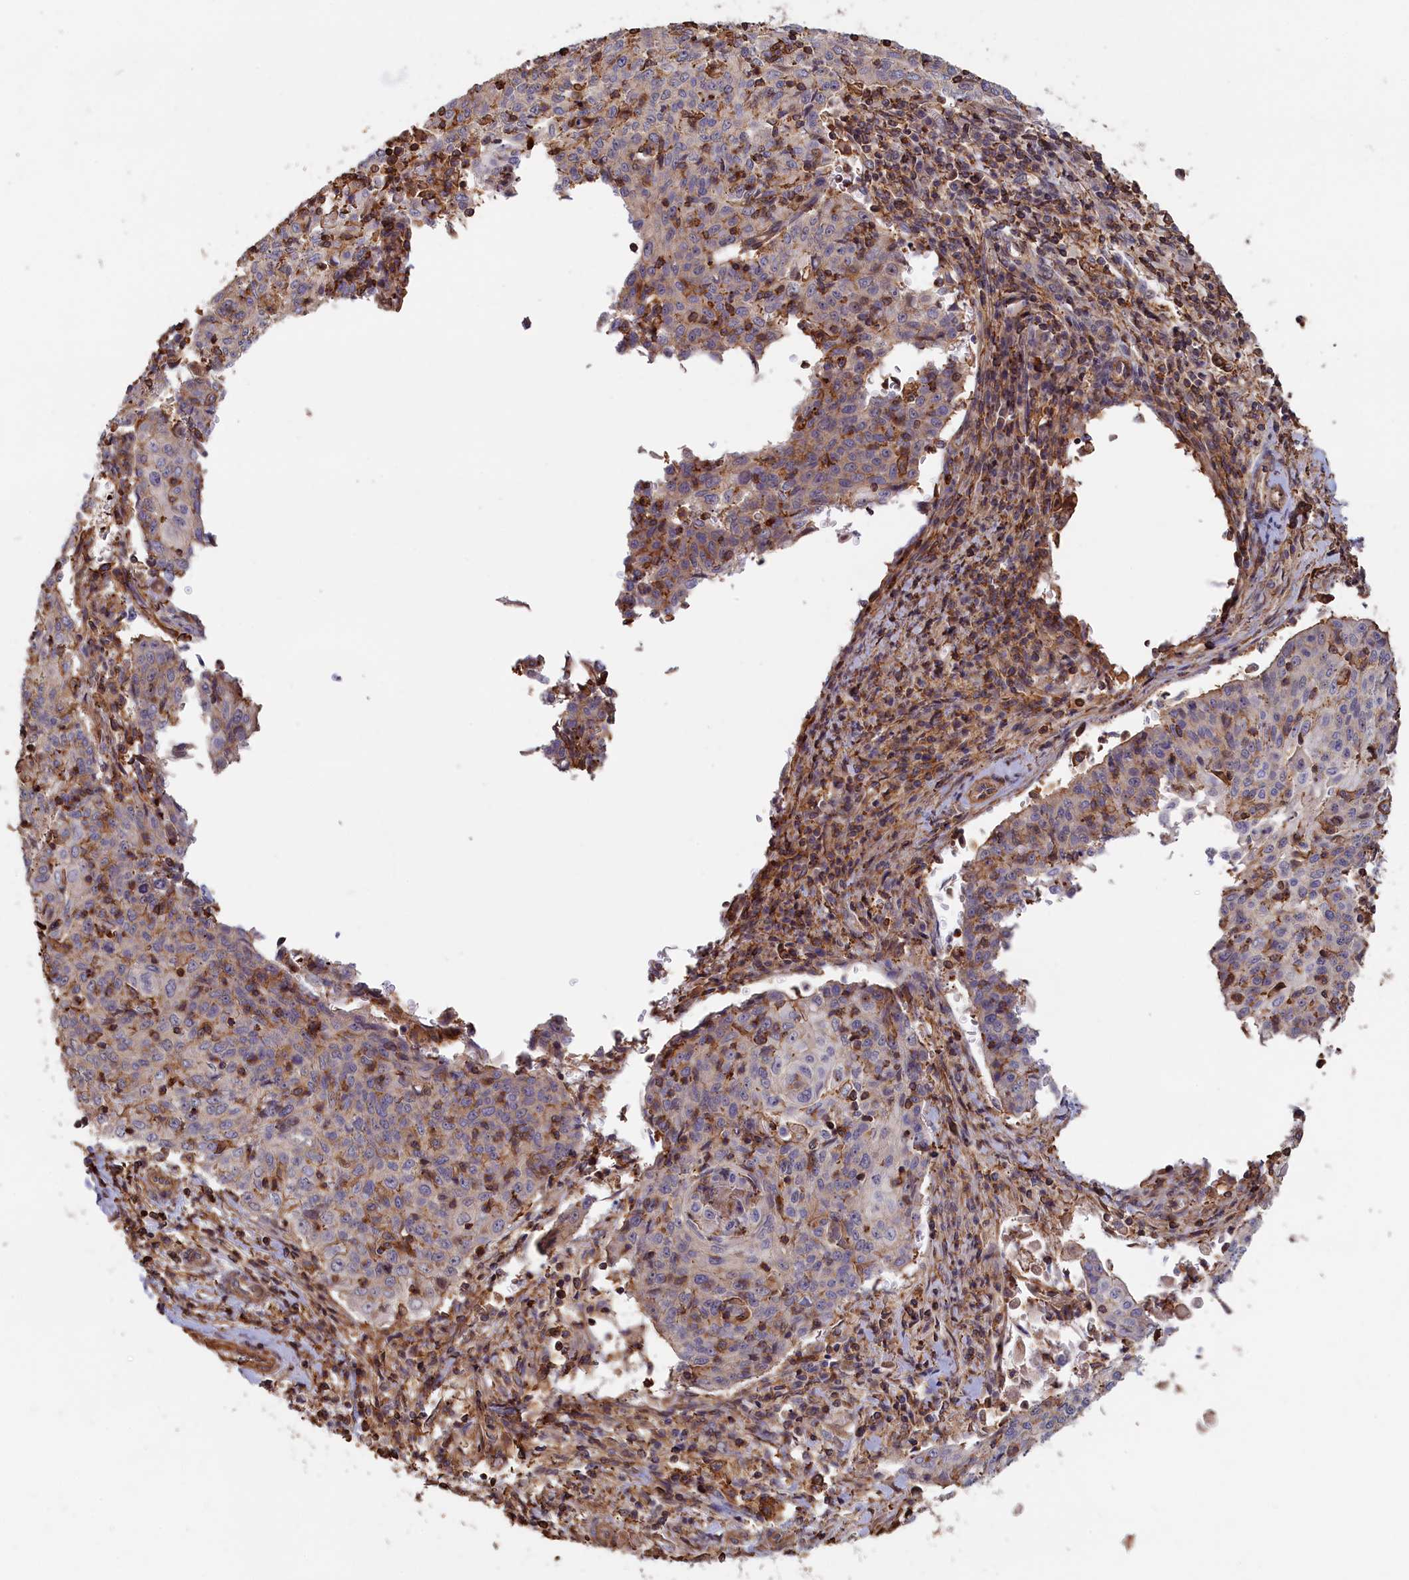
{"staining": {"intensity": "negative", "quantity": "none", "location": "none"}, "tissue": "cervical cancer", "cell_type": "Tumor cells", "image_type": "cancer", "snomed": [{"axis": "morphology", "description": "Squamous cell carcinoma, NOS"}, {"axis": "topography", "description": "Cervix"}], "caption": "The photomicrograph reveals no staining of tumor cells in cervical cancer (squamous cell carcinoma).", "gene": "ANKRD27", "patient": {"sex": "female", "age": 48}}